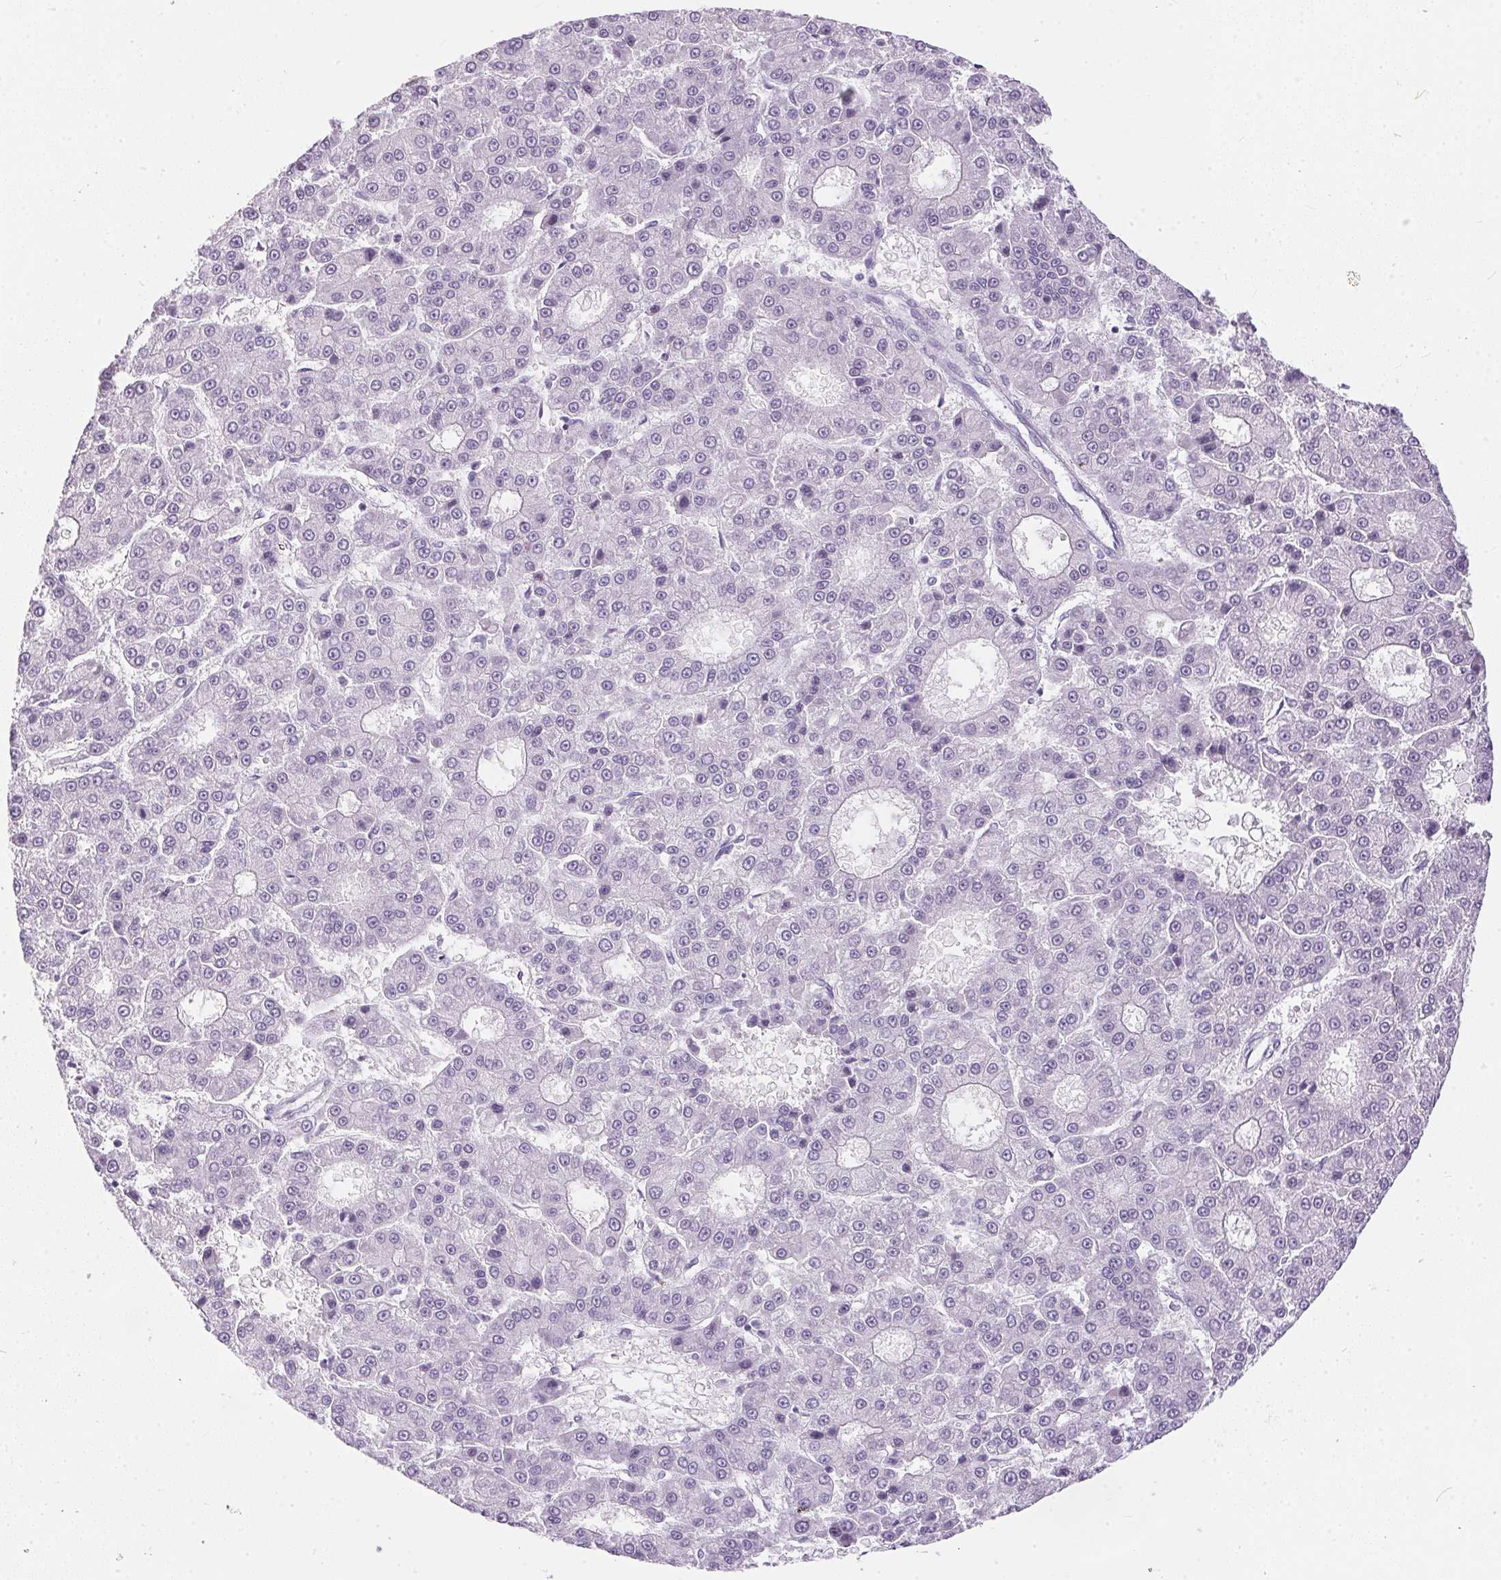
{"staining": {"intensity": "negative", "quantity": "none", "location": "none"}, "tissue": "liver cancer", "cell_type": "Tumor cells", "image_type": "cancer", "snomed": [{"axis": "morphology", "description": "Carcinoma, Hepatocellular, NOS"}, {"axis": "topography", "description": "Liver"}], "caption": "Tumor cells show no significant protein positivity in liver hepatocellular carcinoma.", "gene": "GBP6", "patient": {"sex": "male", "age": 70}}